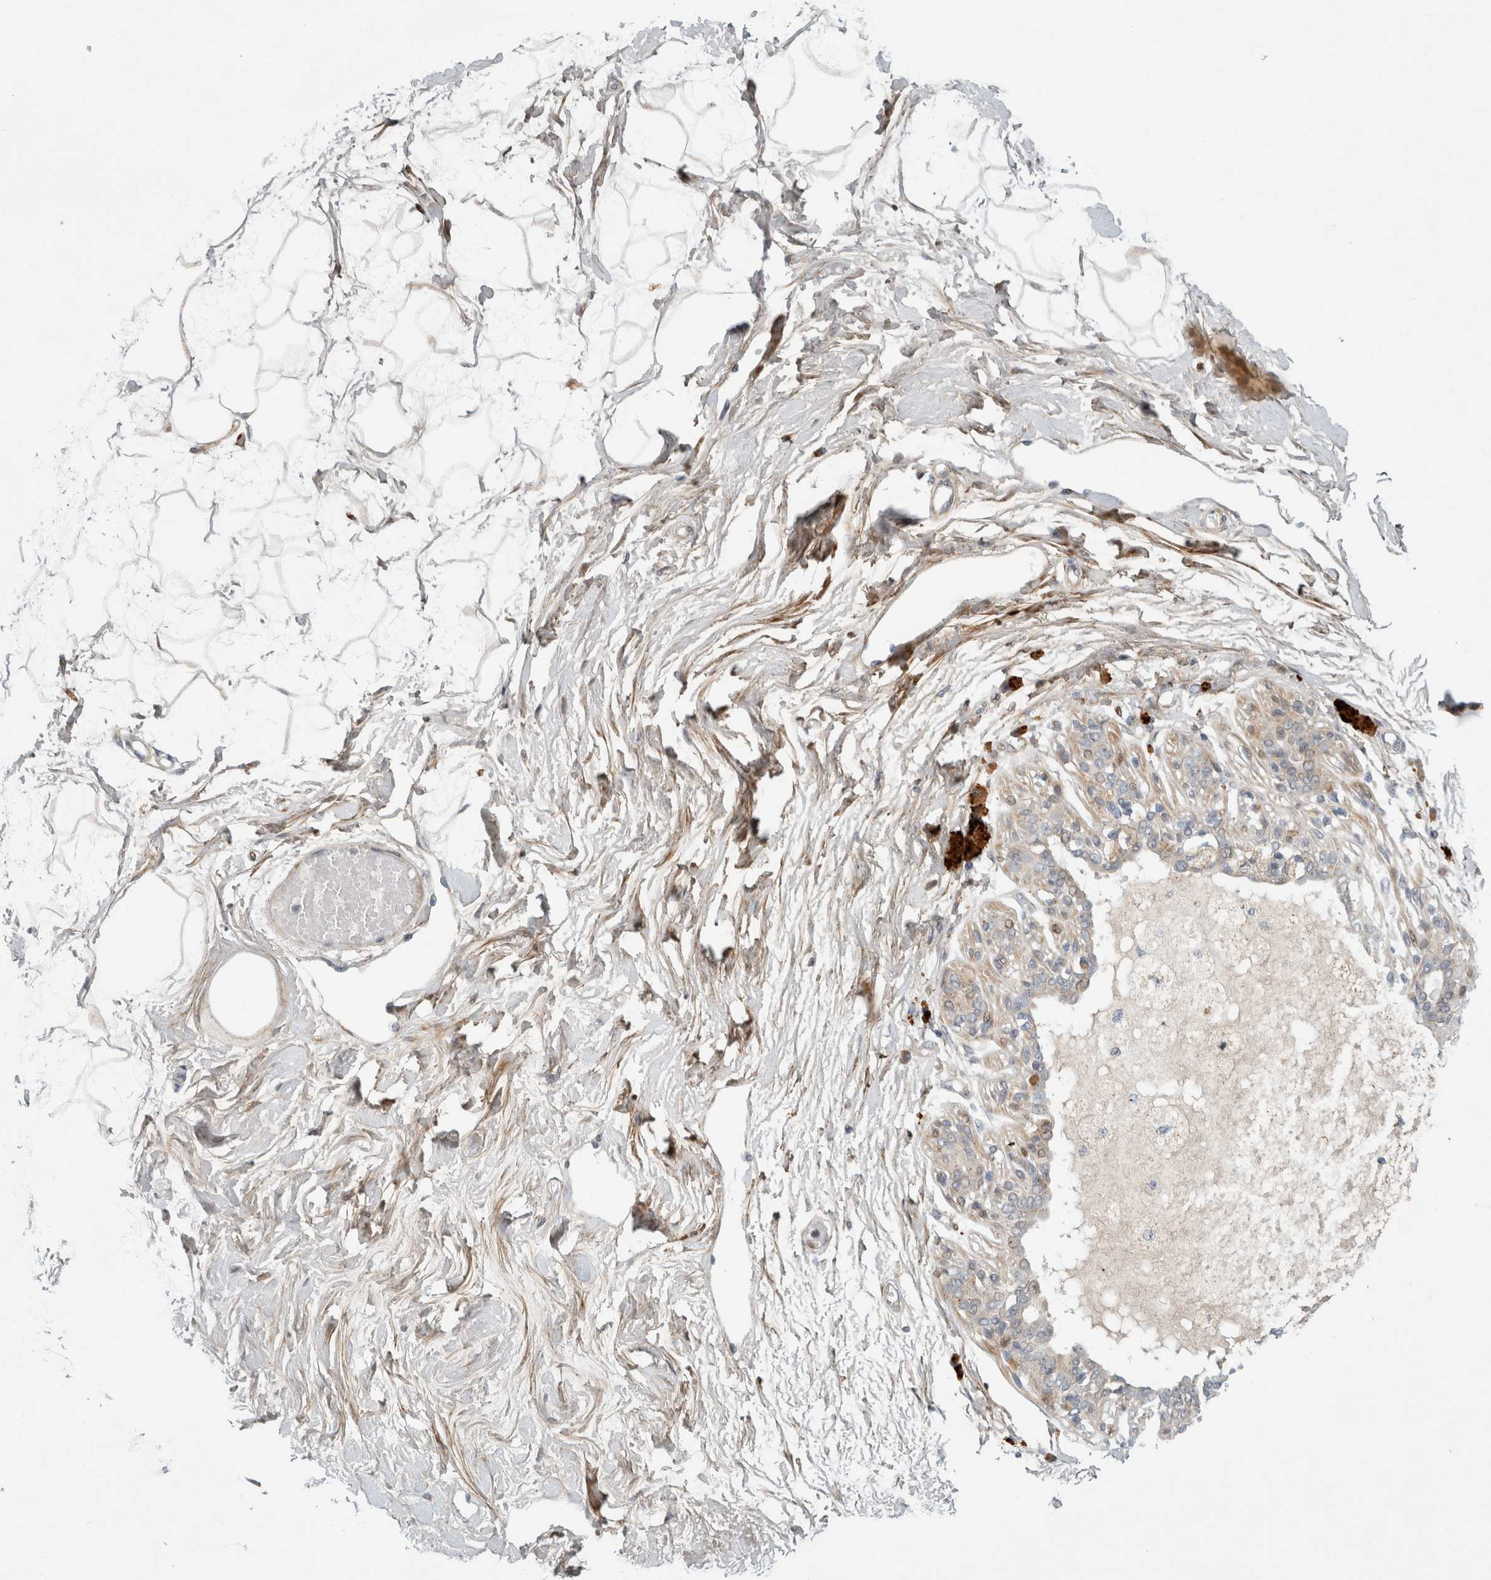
{"staining": {"intensity": "negative", "quantity": "none", "location": "none"}, "tissue": "breast", "cell_type": "Adipocytes", "image_type": "normal", "snomed": [{"axis": "morphology", "description": "Normal tissue, NOS"}, {"axis": "topography", "description": "Breast"}], "caption": "Adipocytes show no significant protein expression in normal breast. Brightfield microscopy of immunohistochemistry (IHC) stained with DAB (3,3'-diaminobenzidine) (brown) and hematoxylin (blue), captured at high magnification.", "gene": "RBM48", "patient": {"sex": "female", "age": 45}}